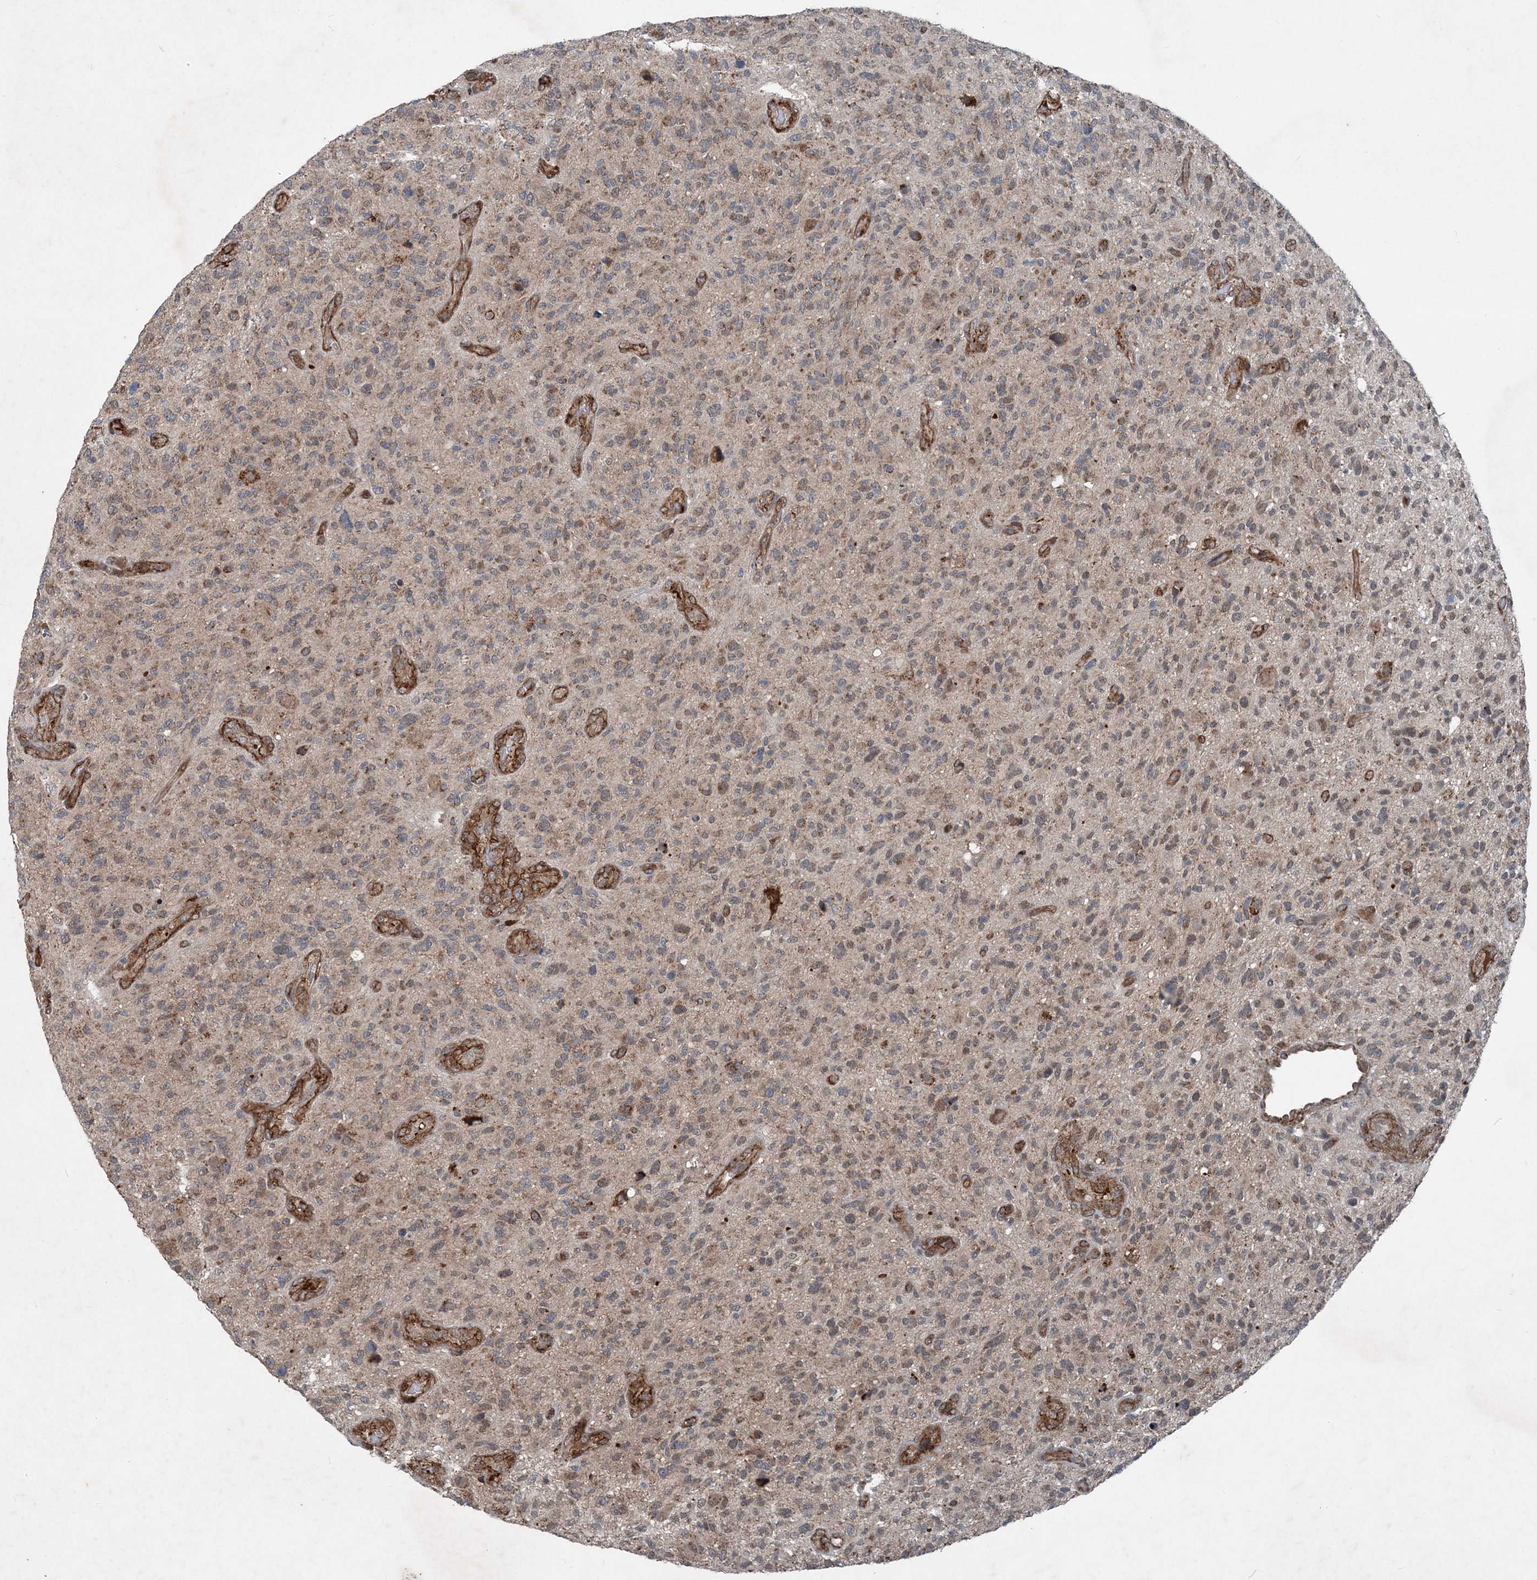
{"staining": {"intensity": "weak", "quantity": "<25%", "location": "cytoplasmic/membranous"}, "tissue": "glioma", "cell_type": "Tumor cells", "image_type": "cancer", "snomed": [{"axis": "morphology", "description": "Glioma, malignant, High grade"}, {"axis": "topography", "description": "Brain"}], "caption": "Glioma was stained to show a protein in brown. There is no significant expression in tumor cells.", "gene": "NDUFA2", "patient": {"sex": "male", "age": 47}}